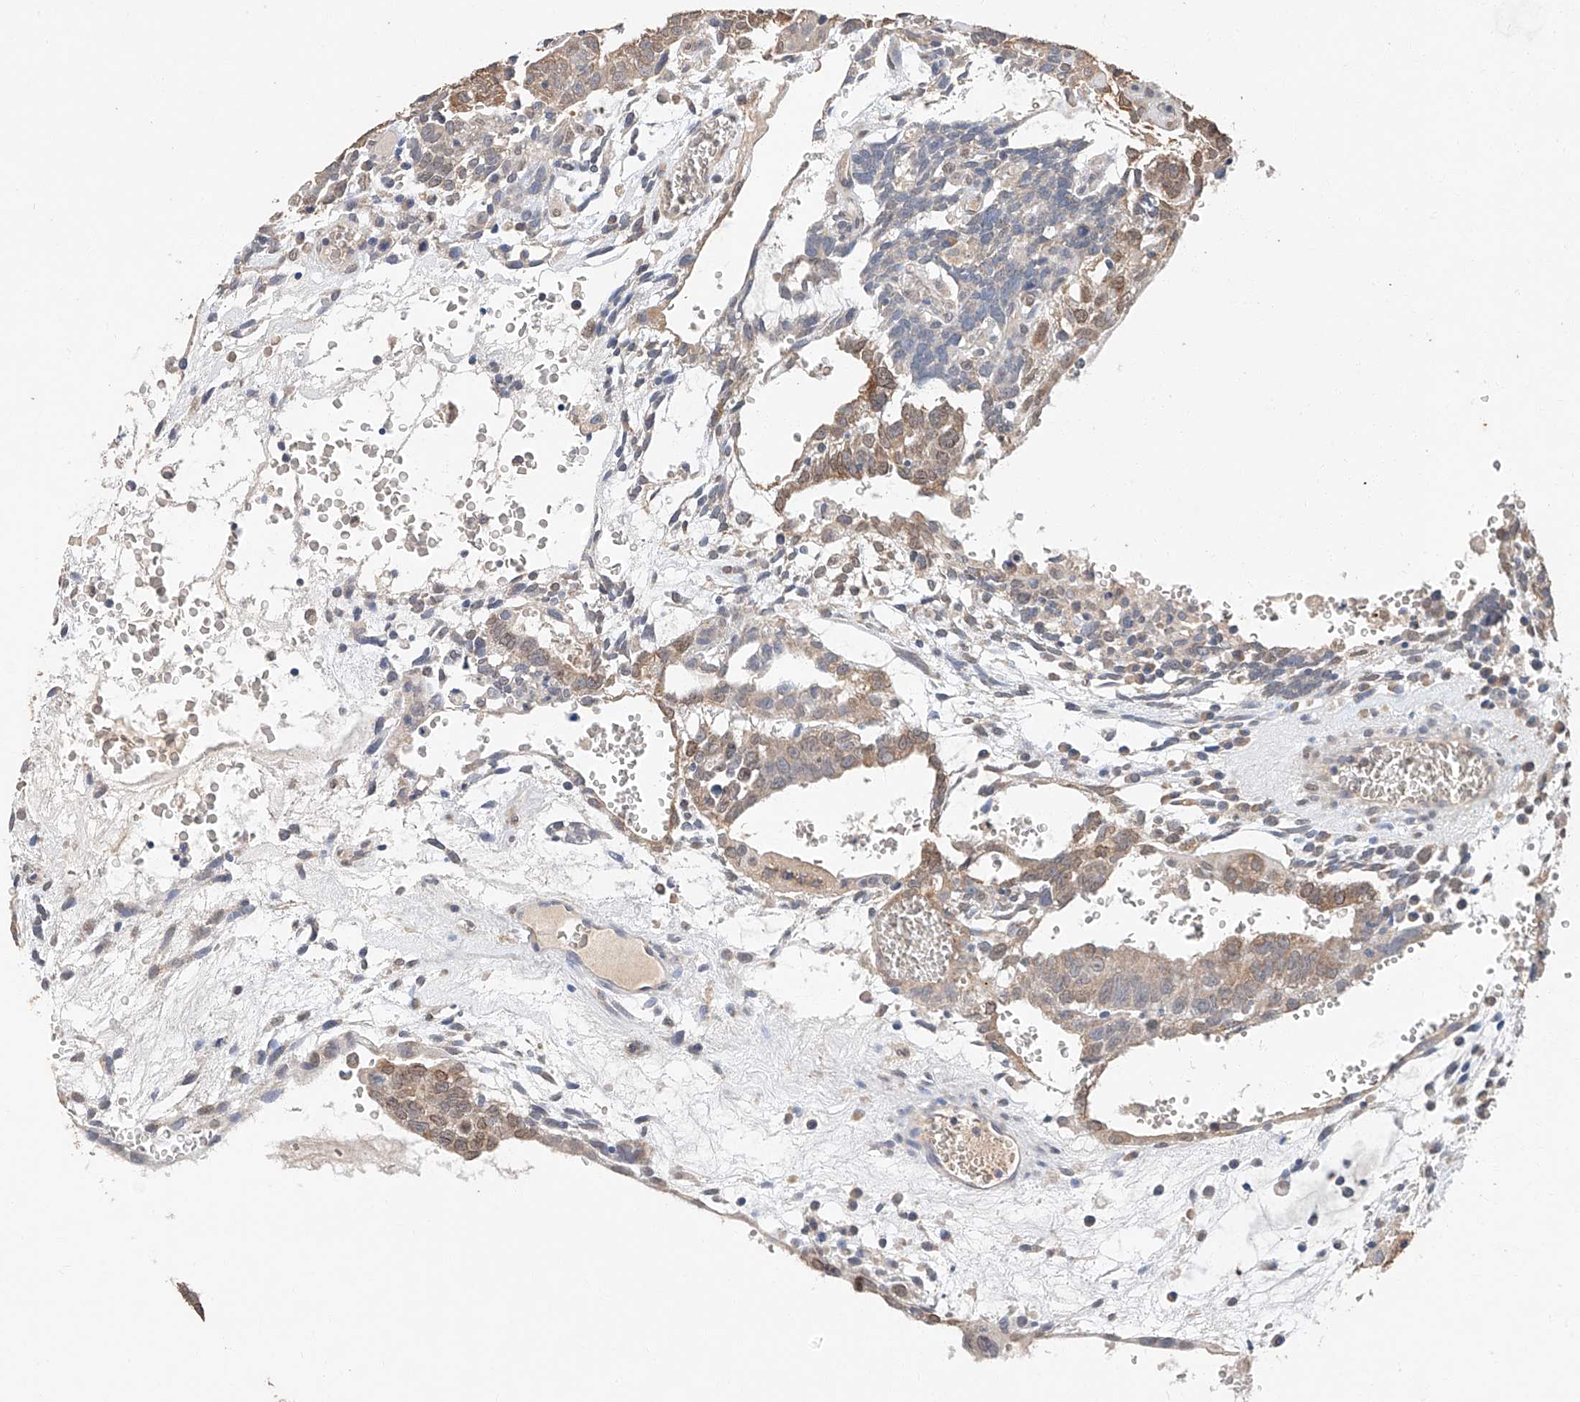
{"staining": {"intensity": "weak", "quantity": ">75%", "location": "cytoplasmic/membranous"}, "tissue": "testis cancer", "cell_type": "Tumor cells", "image_type": "cancer", "snomed": [{"axis": "morphology", "description": "Seminoma, NOS"}, {"axis": "morphology", "description": "Carcinoma, Embryonal, NOS"}, {"axis": "topography", "description": "Testis"}], "caption": "Testis cancer (seminoma) tissue demonstrates weak cytoplasmic/membranous staining in approximately >75% of tumor cells The protein of interest is stained brown, and the nuclei are stained in blue (DAB (3,3'-diaminobenzidine) IHC with brightfield microscopy, high magnification).", "gene": "CERS4", "patient": {"sex": "male", "age": 52}}